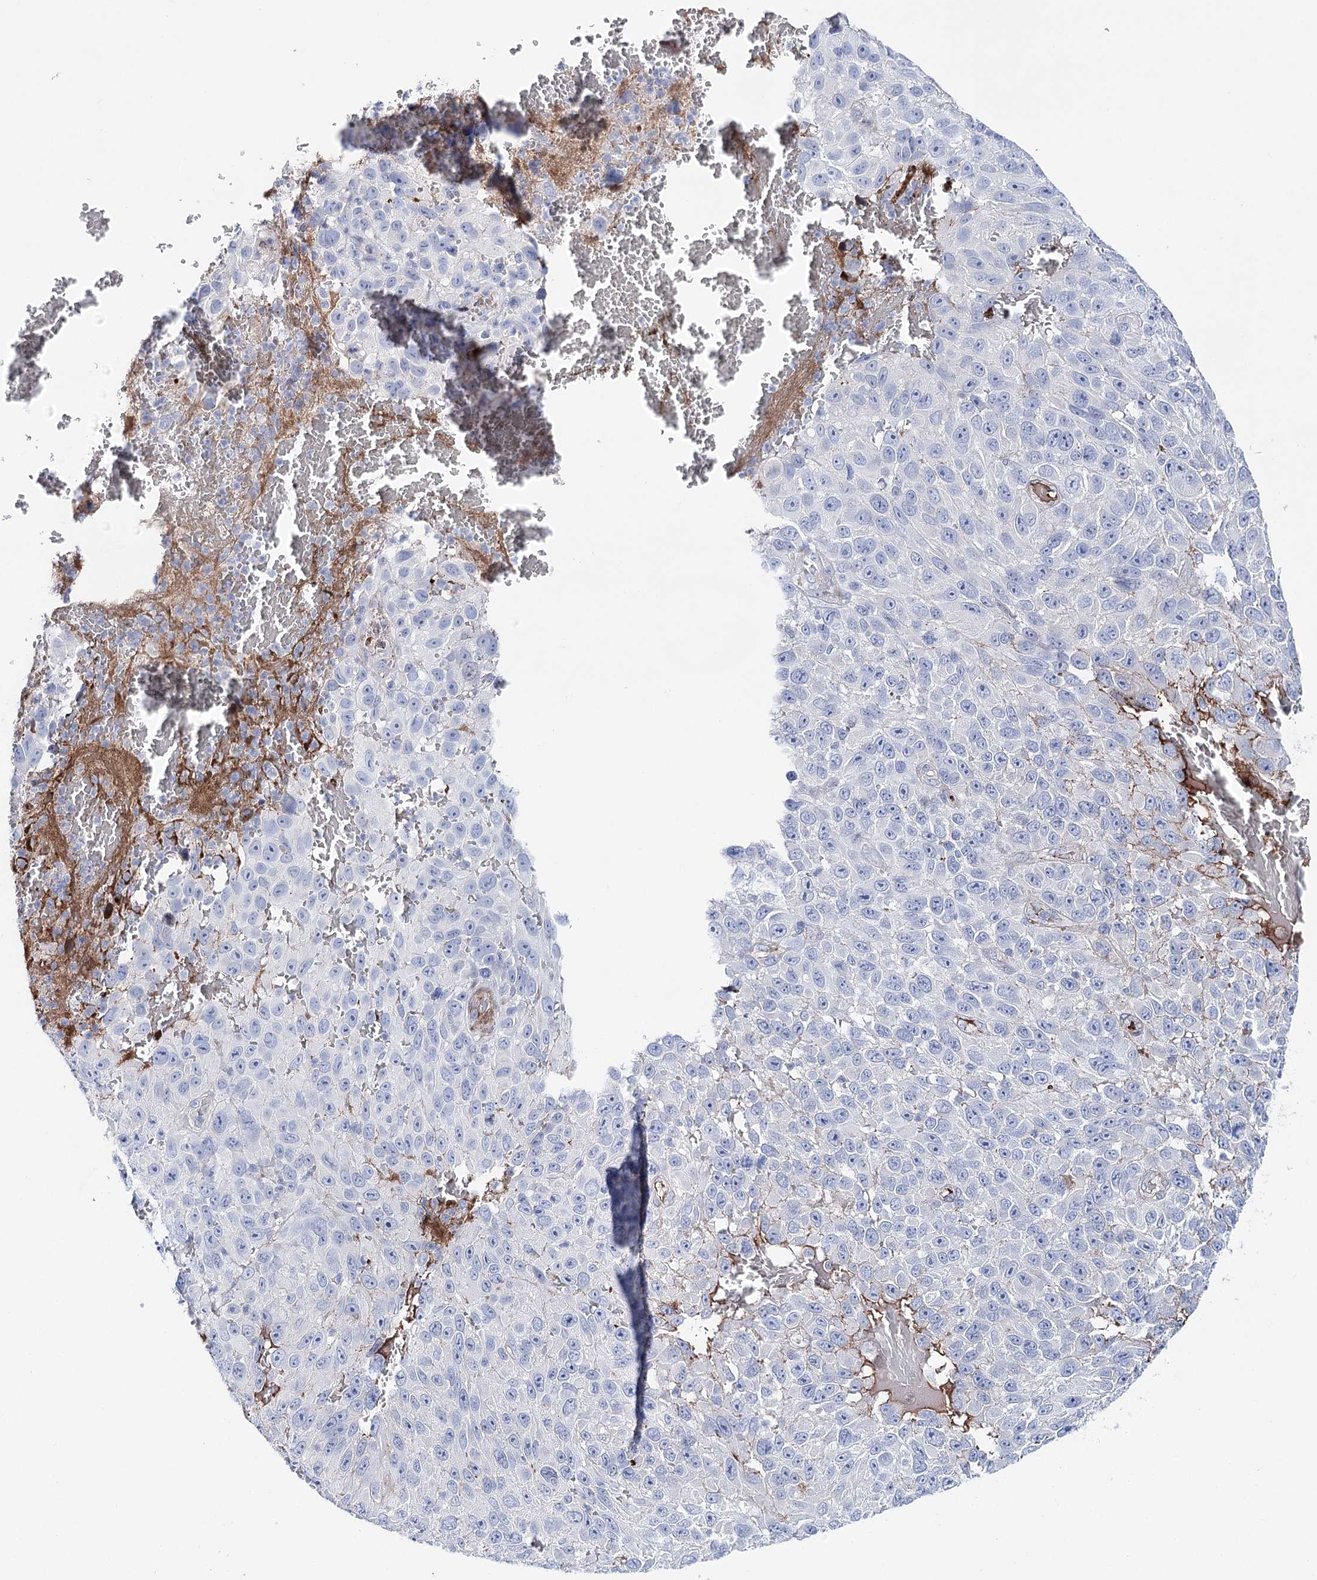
{"staining": {"intensity": "negative", "quantity": "none", "location": "none"}, "tissue": "melanoma", "cell_type": "Tumor cells", "image_type": "cancer", "snomed": [{"axis": "morphology", "description": "Malignant melanoma, NOS"}, {"axis": "topography", "description": "Skin"}], "caption": "The micrograph reveals no staining of tumor cells in malignant melanoma. (DAB (3,3'-diaminobenzidine) IHC with hematoxylin counter stain).", "gene": "ANKRD23", "patient": {"sex": "female", "age": 96}}